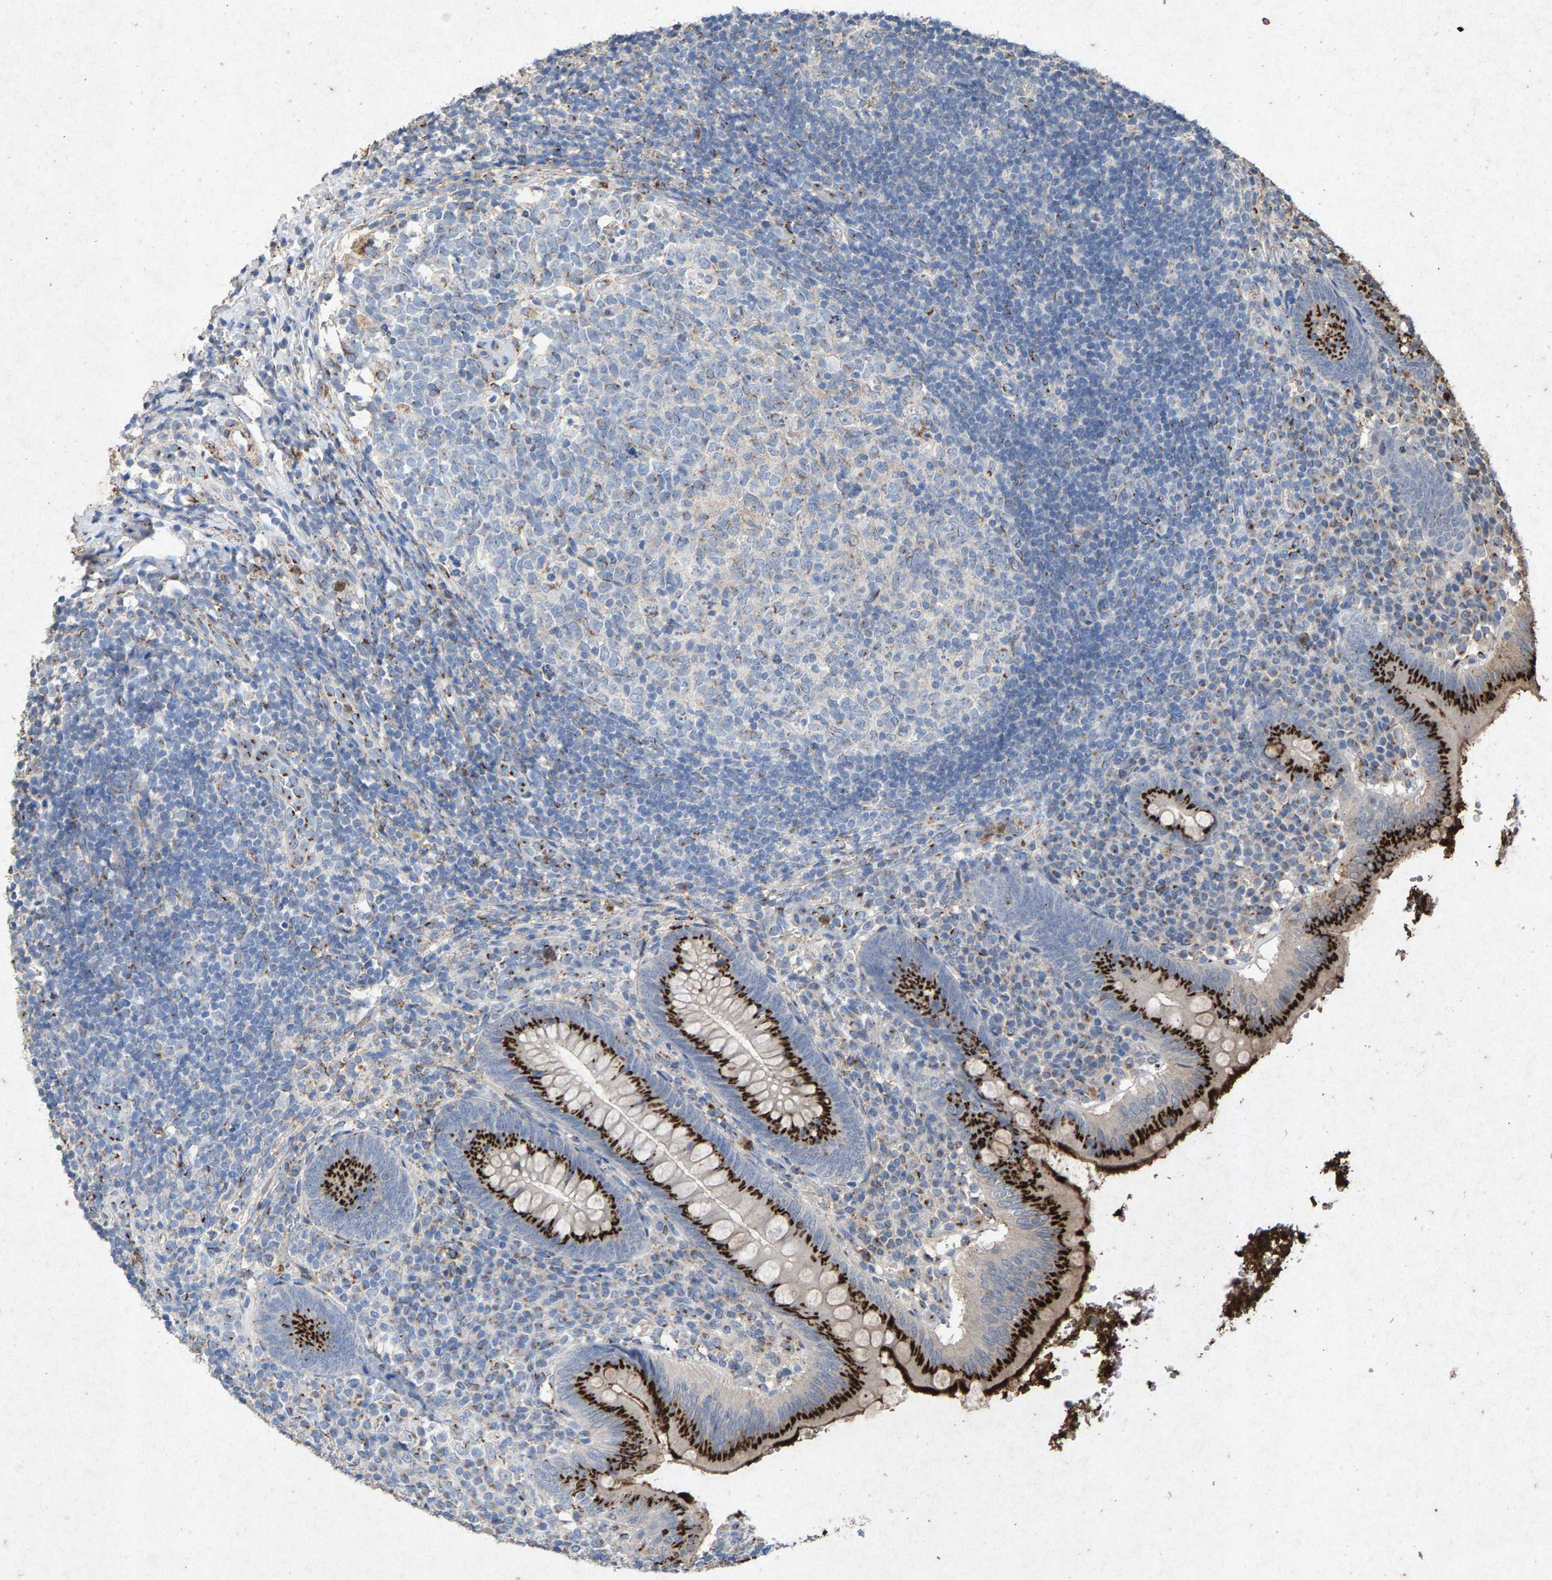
{"staining": {"intensity": "strong", "quantity": ">75%", "location": "cytoplasmic/membranous"}, "tissue": "appendix", "cell_type": "Glandular cells", "image_type": "normal", "snomed": [{"axis": "morphology", "description": "Normal tissue, NOS"}, {"axis": "topography", "description": "Appendix"}], "caption": "Appendix stained with IHC exhibits strong cytoplasmic/membranous positivity in about >75% of glandular cells.", "gene": "MAN2A1", "patient": {"sex": "male", "age": 8}}